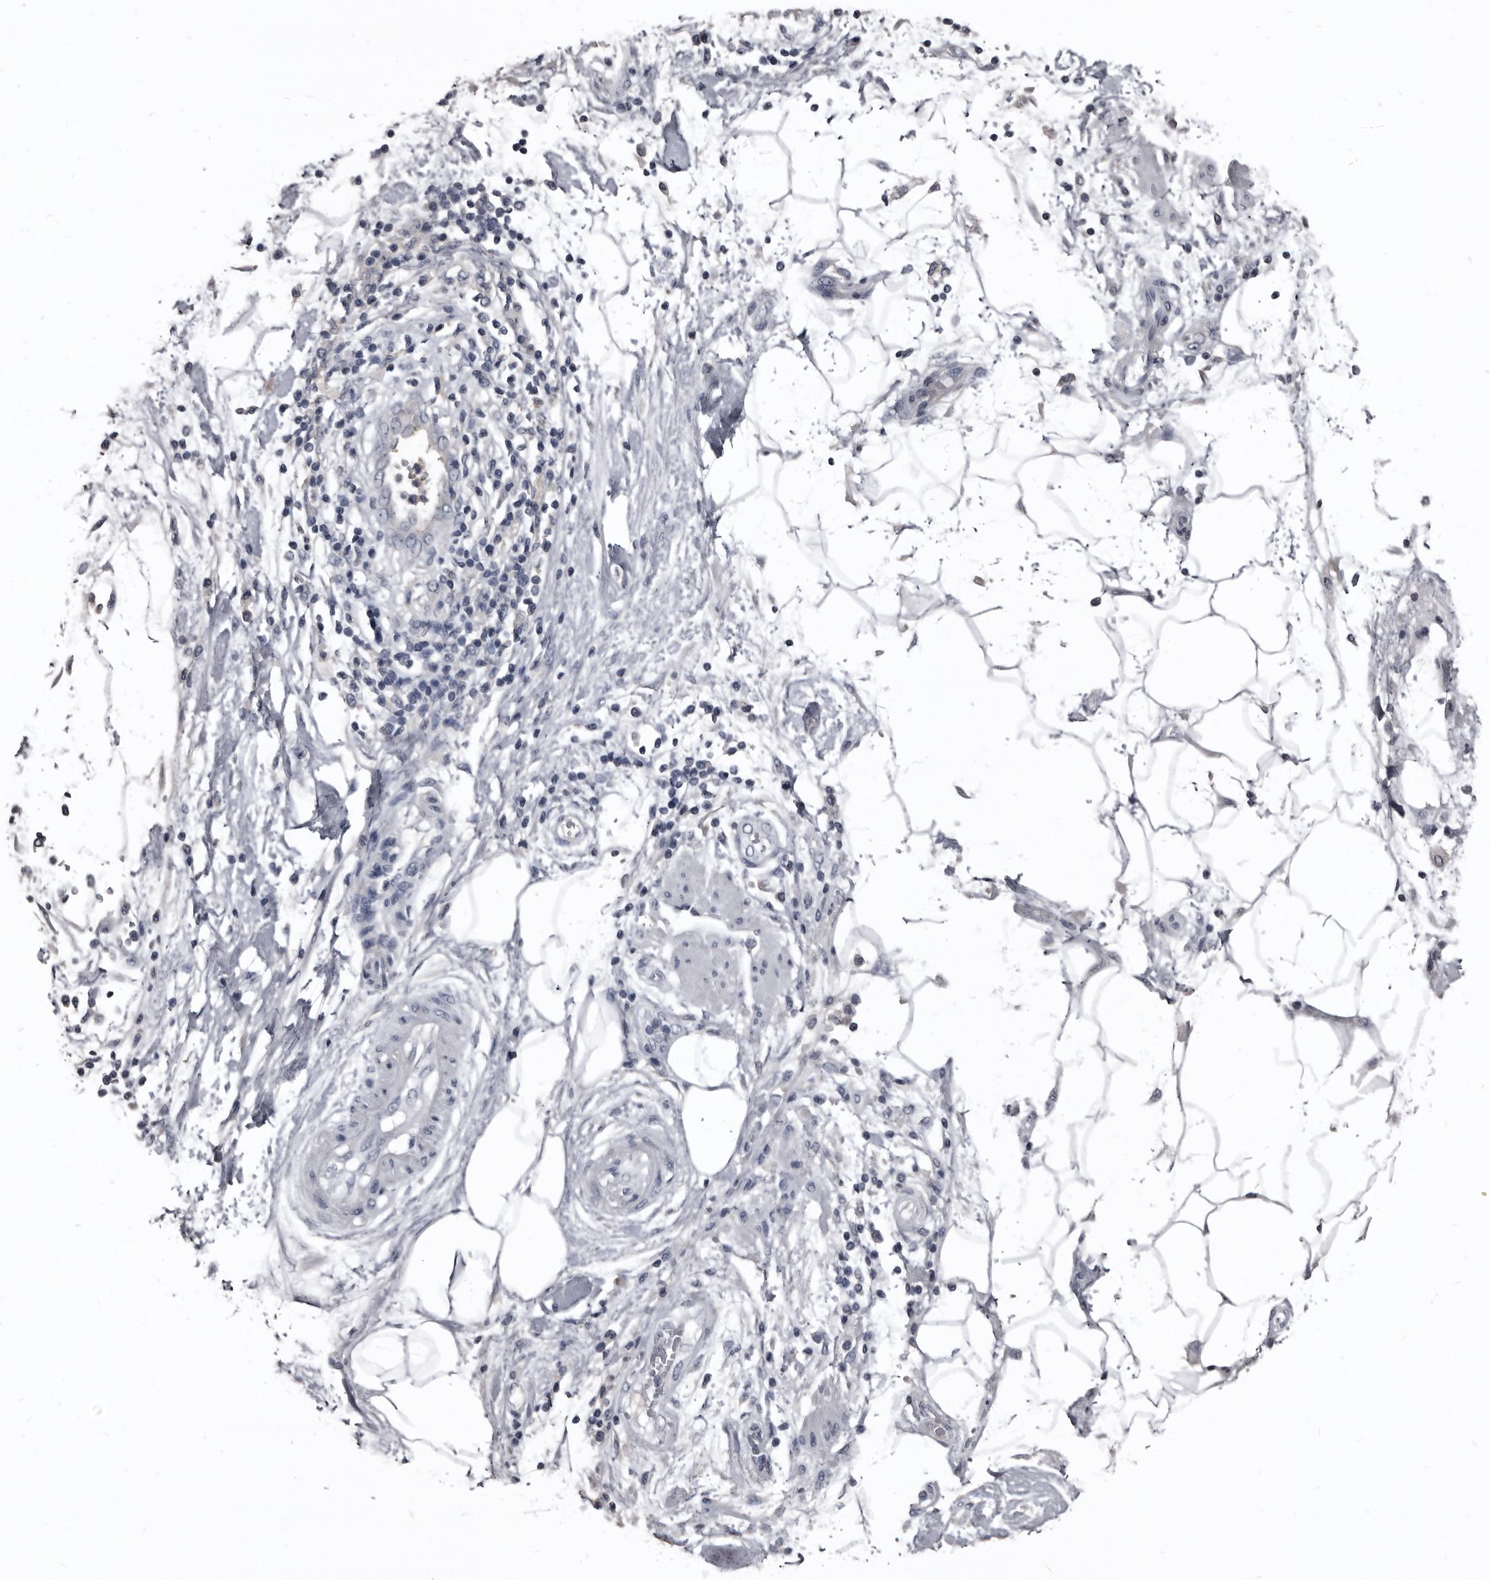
{"staining": {"intensity": "negative", "quantity": "none", "location": "none"}, "tissue": "pancreatic cancer", "cell_type": "Tumor cells", "image_type": "cancer", "snomed": [{"axis": "morphology", "description": "Normal tissue, NOS"}, {"axis": "morphology", "description": "Adenocarcinoma, NOS"}, {"axis": "topography", "description": "Pancreas"}], "caption": "Immunohistochemistry photomicrograph of neoplastic tissue: adenocarcinoma (pancreatic) stained with DAB (3,3'-diaminobenzidine) shows no significant protein staining in tumor cells.", "gene": "GREB1", "patient": {"sex": "female", "age": 71}}